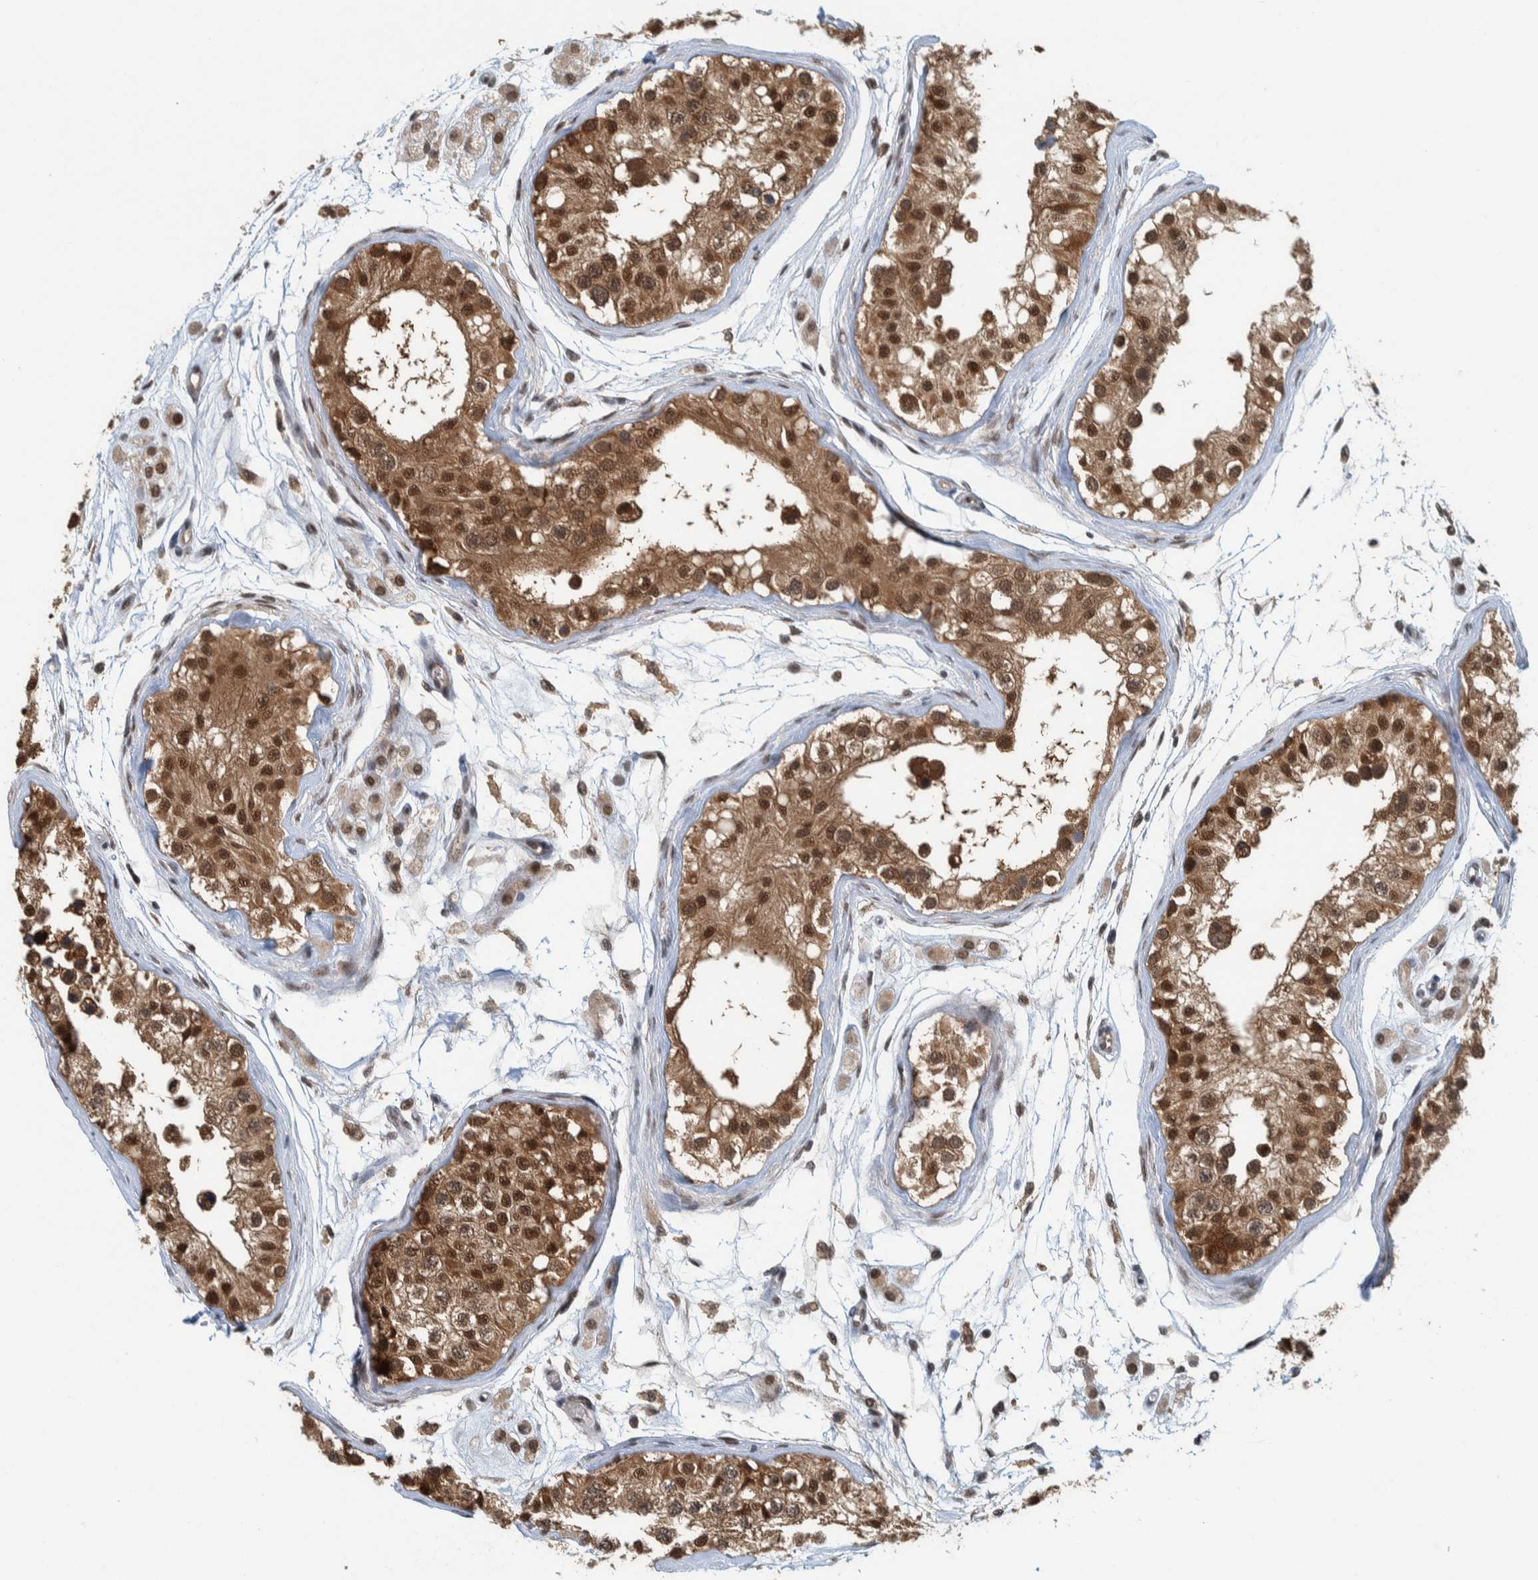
{"staining": {"intensity": "moderate", "quantity": ">75%", "location": "cytoplasmic/membranous,nuclear"}, "tissue": "testis", "cell_type": "Cells in seminiferous ducts", "image_type": "normal", "snomed": [{"axis": "morphology", "description": "Normal tissue, NOS"}, {"axis": "morphology", "description": "Adenocarcinoma, metastatic, NOS"}, {"axis": "topography", "description": "Testis"}], "caption": "Immunohistochemistry (IHC) histopathology image of unremarkable testis: testis stained using IHC demonstrates medium levels of moderate protein expression localized specifically in the cytoplasmic/membranous,nuclear of cells in seminiferous ducts, appearing as a cytoplasmic/membranous,nuclear brown color.", "gene": "COPS3", "patient": {"sex": "male", "age": 26}}